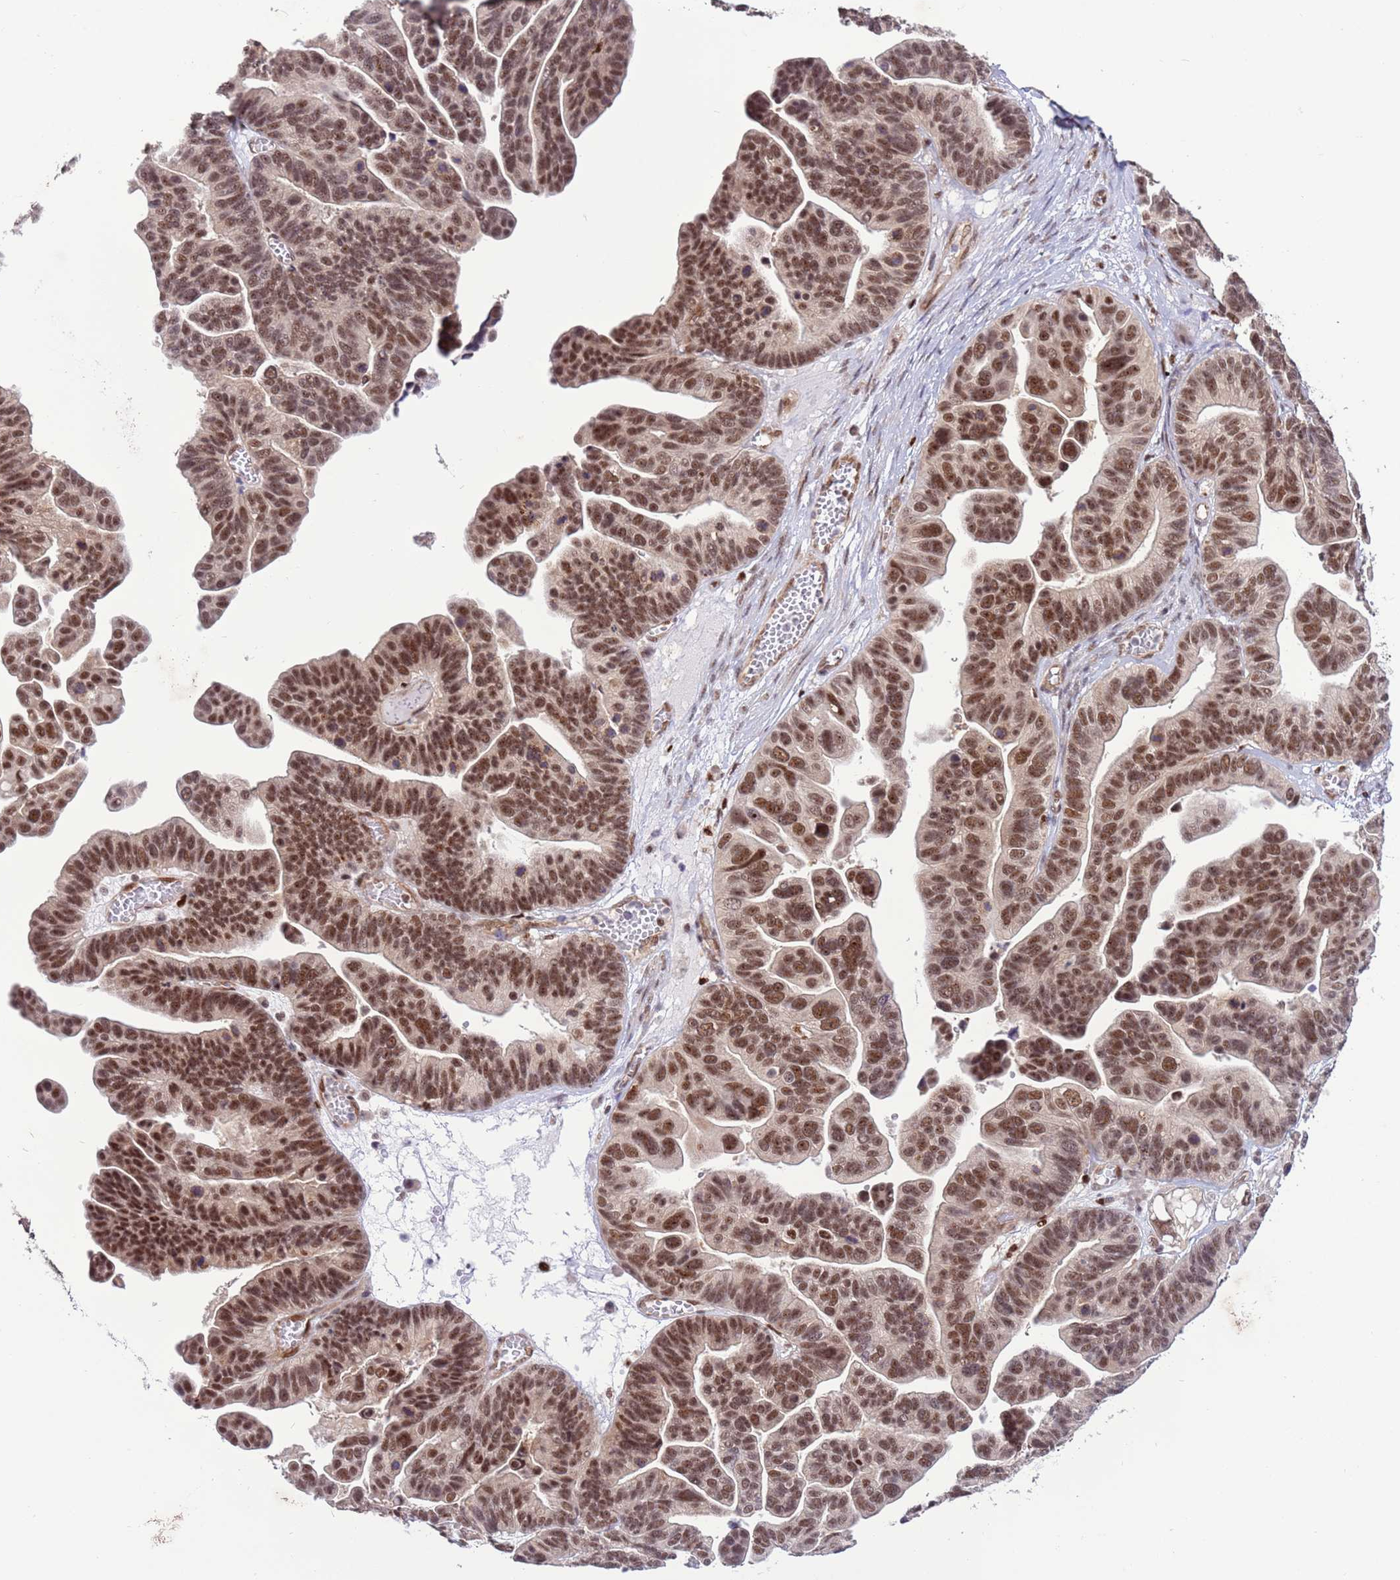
{"staining": {"intensity": "moderate", "quantity": ">75%", "location": "nuclear"}, "tissue": "ovarian cancer", "cell_type": "Tumor cells", "image_type": "cancer", "snomed": [{"axis": "morphology", "description": "Cystadenocarcinoma, serous, NOS"}, {"axis": "topography", "description": "Ovary"}], "caption": "IHC micrograph of neoplastic tissue: human ovarian cancer stained using IHC demonstrates medium levels of moderate protein expression localized specifically in the nuclear of tumor cells, appearing as a nuclear brown color.", "gene": "PRPF6", "patient": {"sex": "female", "age": 56}}